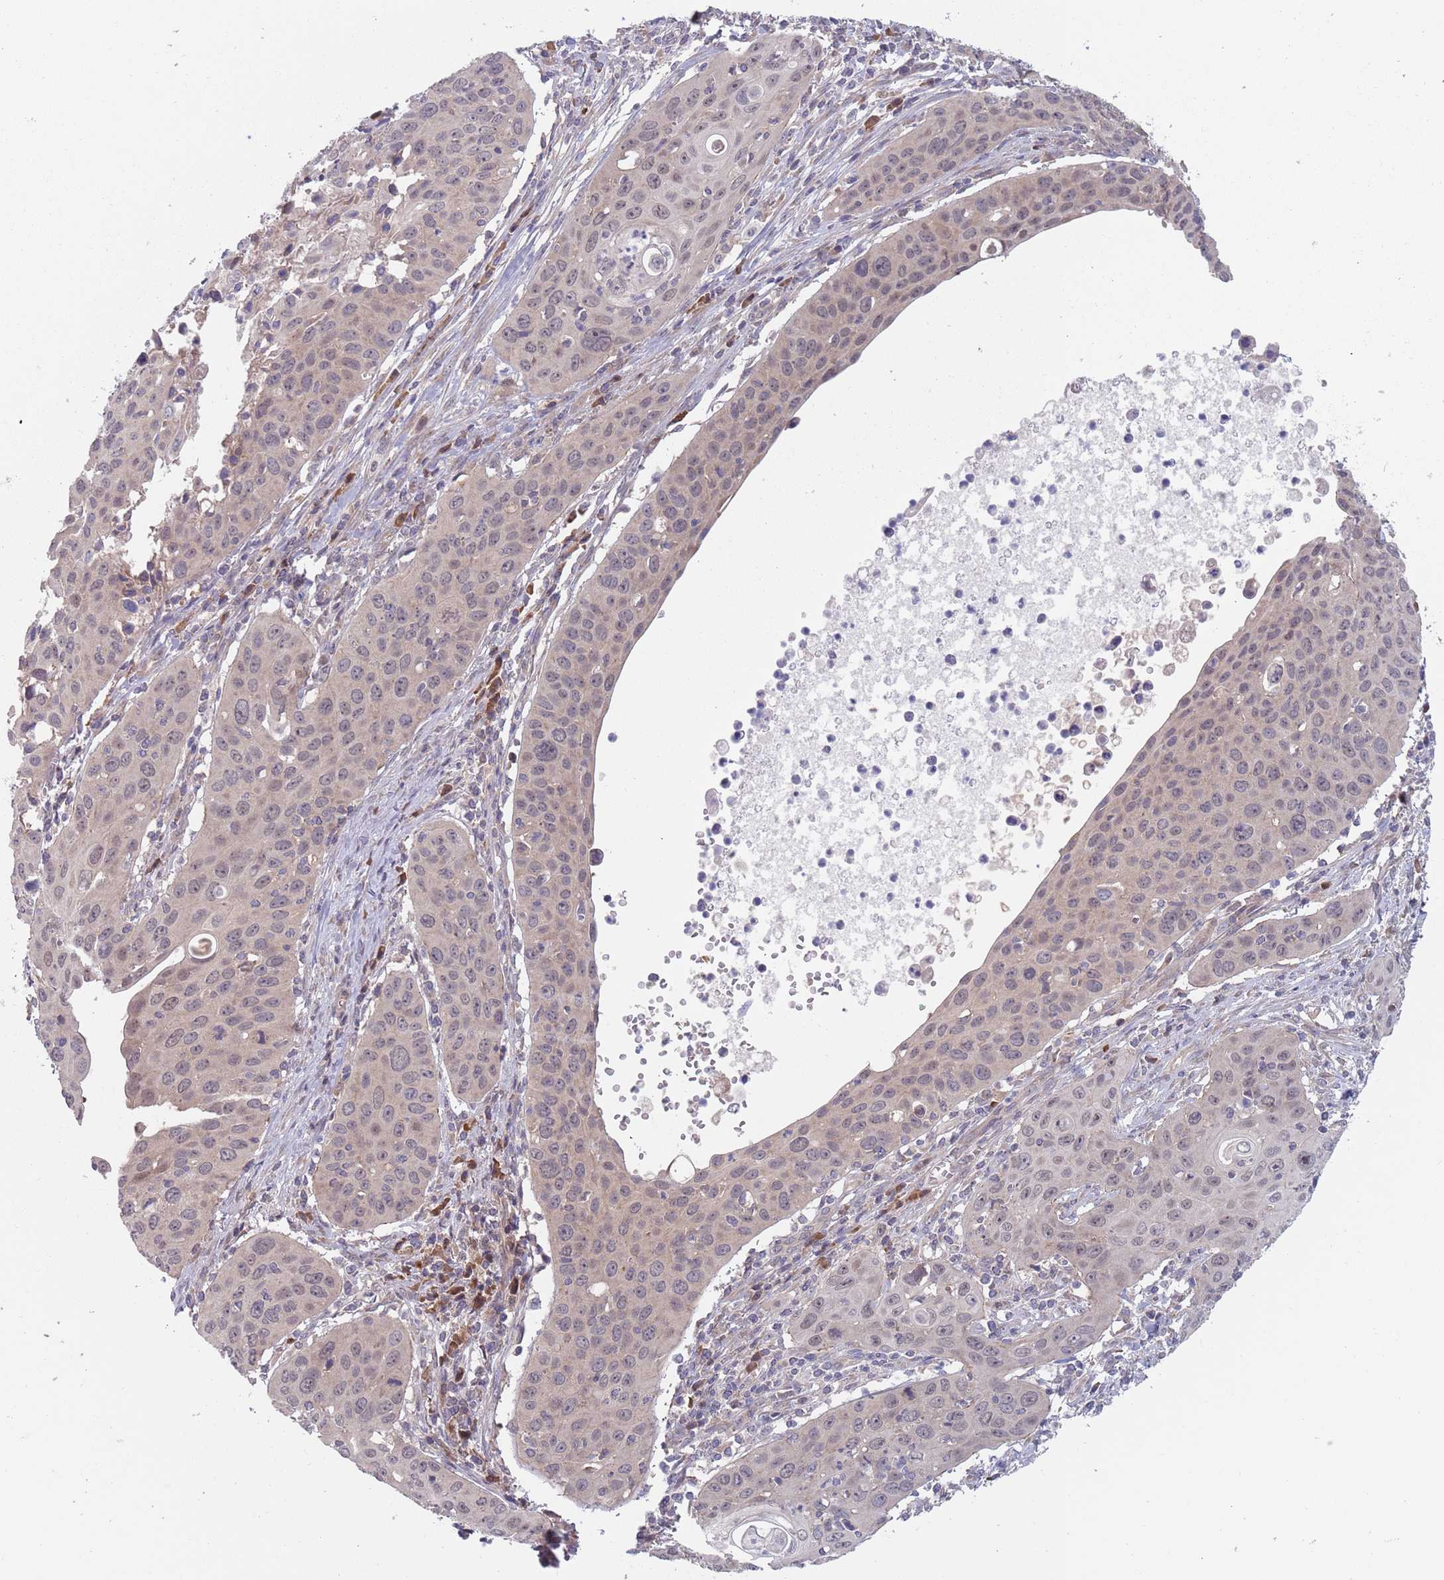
{"staining": {"intensity": "weak", "quantity": "<25%", "location": "nuclear"}, "tissue": "cervical cancer", "cell_type": "Tumor cells", "image_type": "cancer", "snomed": [{"axis": "morphology", "description": "Squamous cell carcinoma, NOS"}, {"axis": "topography", "description": "Cervix"}], "caption": "DAB (3,3'-diaminobenzidine) immunohistochemical staining of human cervical squamous cell carcinoma shows no significant staining in tumor cells. (Brightfield microscopy of DAB (3,3'-diaminobenzidine) immunohistochemistry (IHC) at high magnification).", "gene": "ZNF140", "patient": {"sex": "female", "age": 36}}